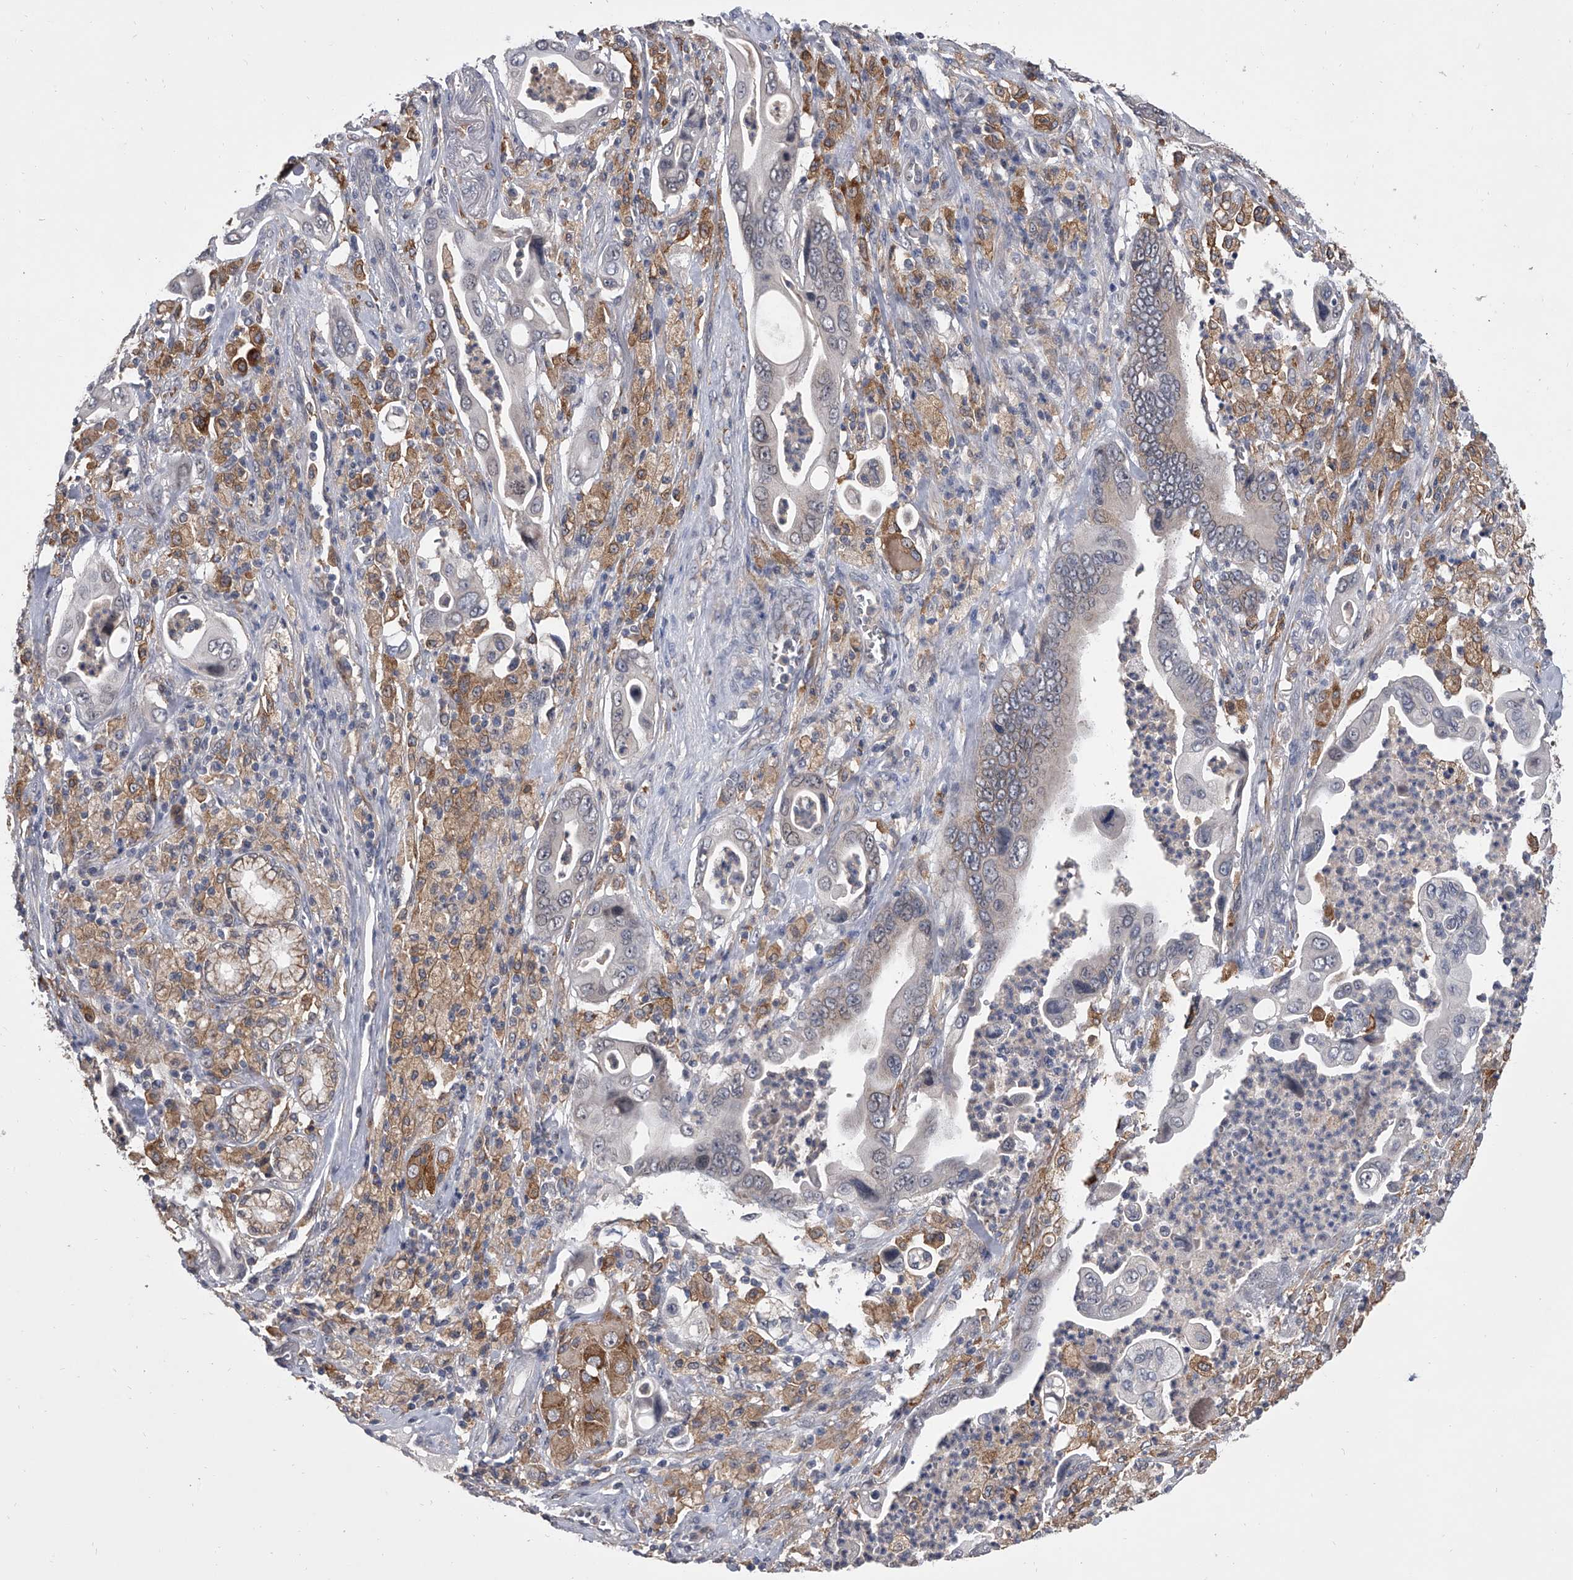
{"staining": {"intensity": "negative", "quantity": "none", "location": "none"}, "tissue": "pancreatic cancer", "cell_type": "Tumor cells", "image_type": "cancer", "snomed": [{"axis": "morphology", "description": "Adenocarcinoma, NOS"}, {"axis": "topography", "description": "Pancreas"}], "caption": "DAB (3,3'-diaminobenzidine) immunohistochemical staining of pancreatic cancer (adenocarcinoma) shows no significant positivity in tumor cells.", "gene": "MAP4K3", "patient": {"sex": "male", "age": 78}}